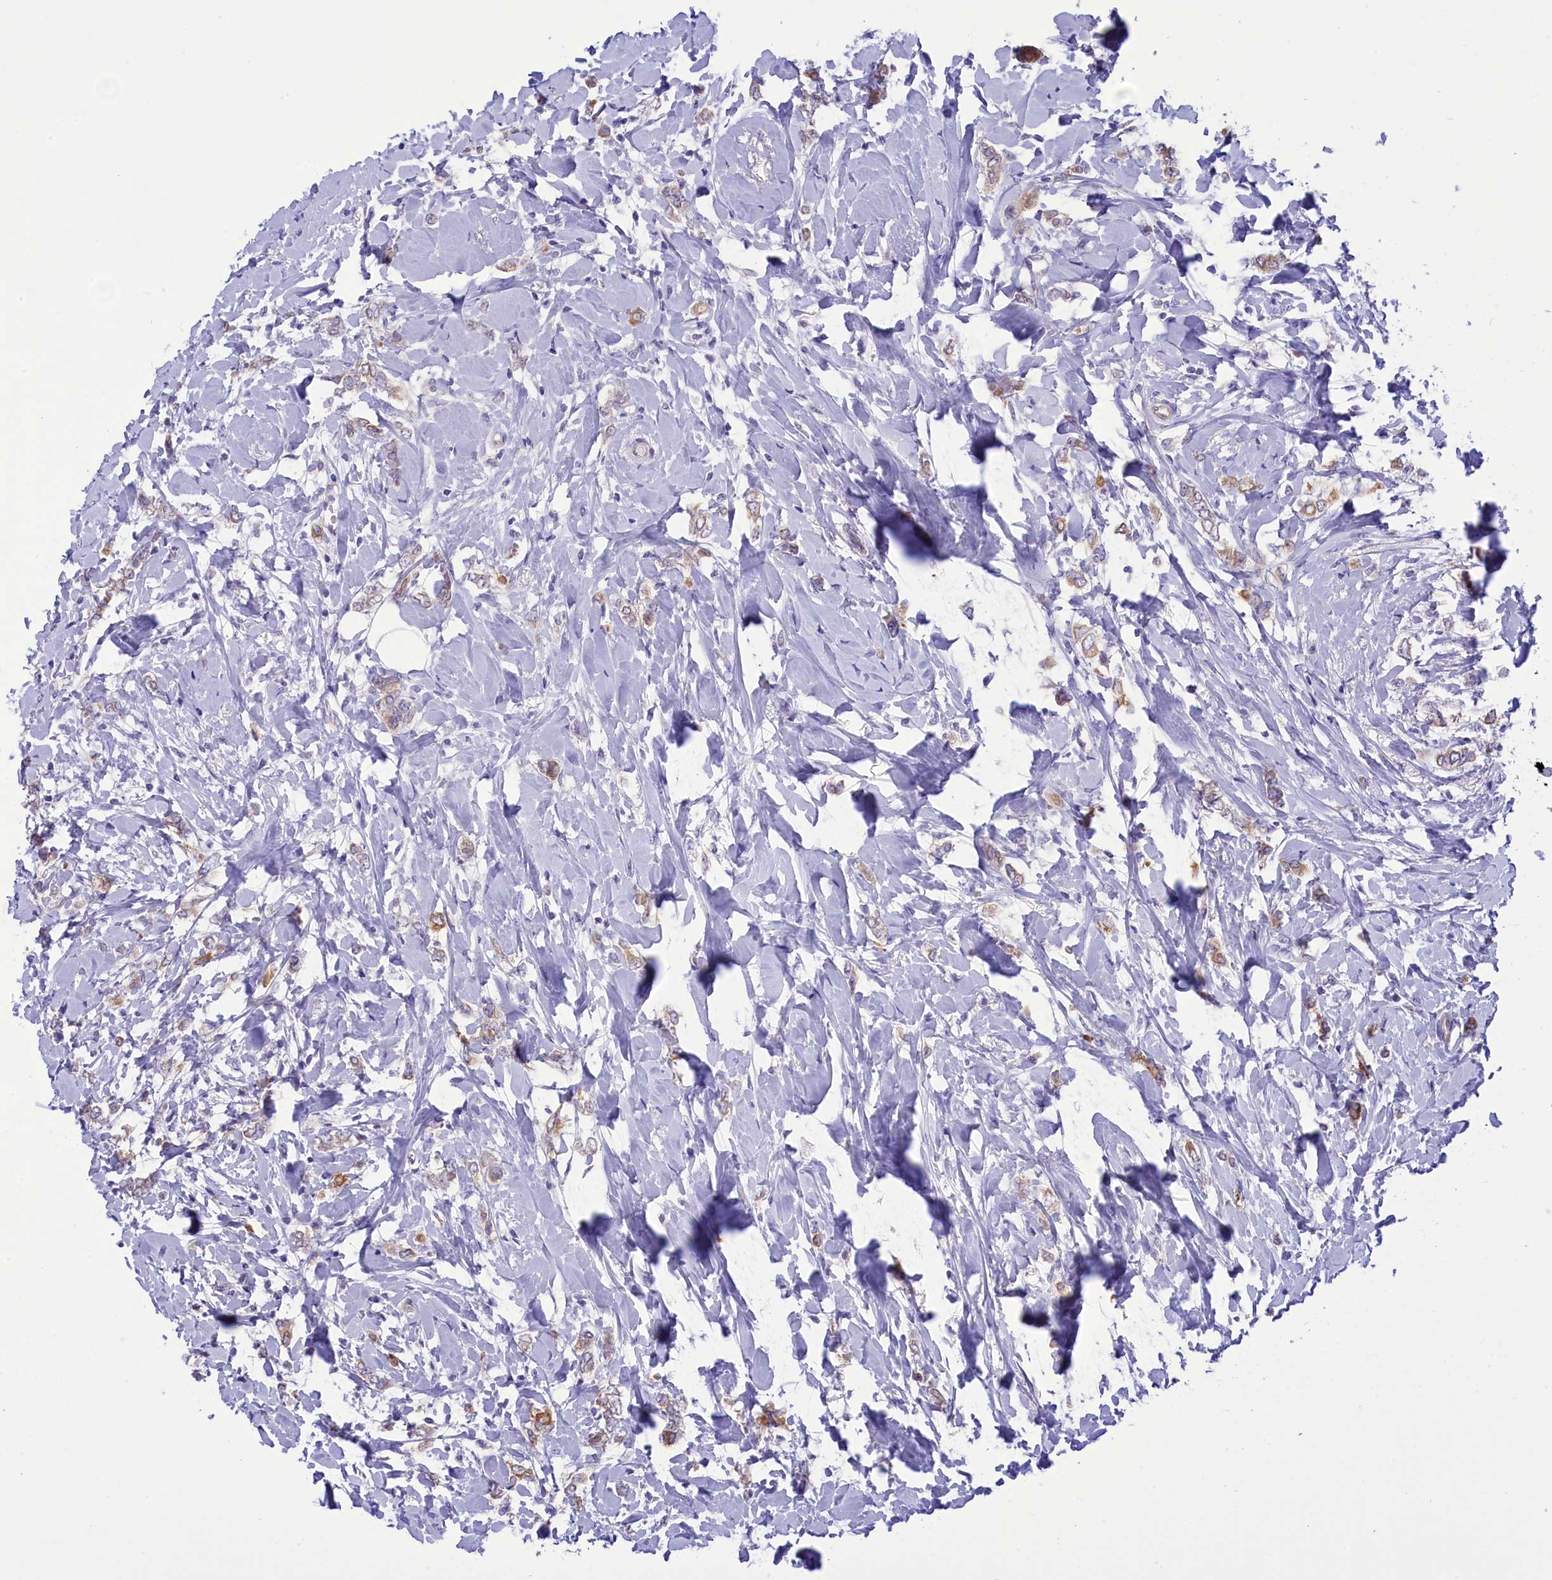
{"staining": {"intensity": "moderate", "quantity": "<25%", "location": "cytoplasmic/membranous"}, "tissue": "breast cancer", "cell_type": "Tumor cells", "image_type": "cancer", "snomed": [{"axis": "morphology", "description": "Normal tissue, NOS"}, {"axis": "morphology", "description": "Lobular carcinoma"}, {"axis": "topography", "description": "Breast"}], "caption": "There is low levels of moderate cytoplasmic/membranous staining in tumor cells of lobular carcinoma (breast), as demonstrated by immunohistochemical staining (brown color).", "gene": "DCAF16", "patient": {"sex": "female", "age": 47}}